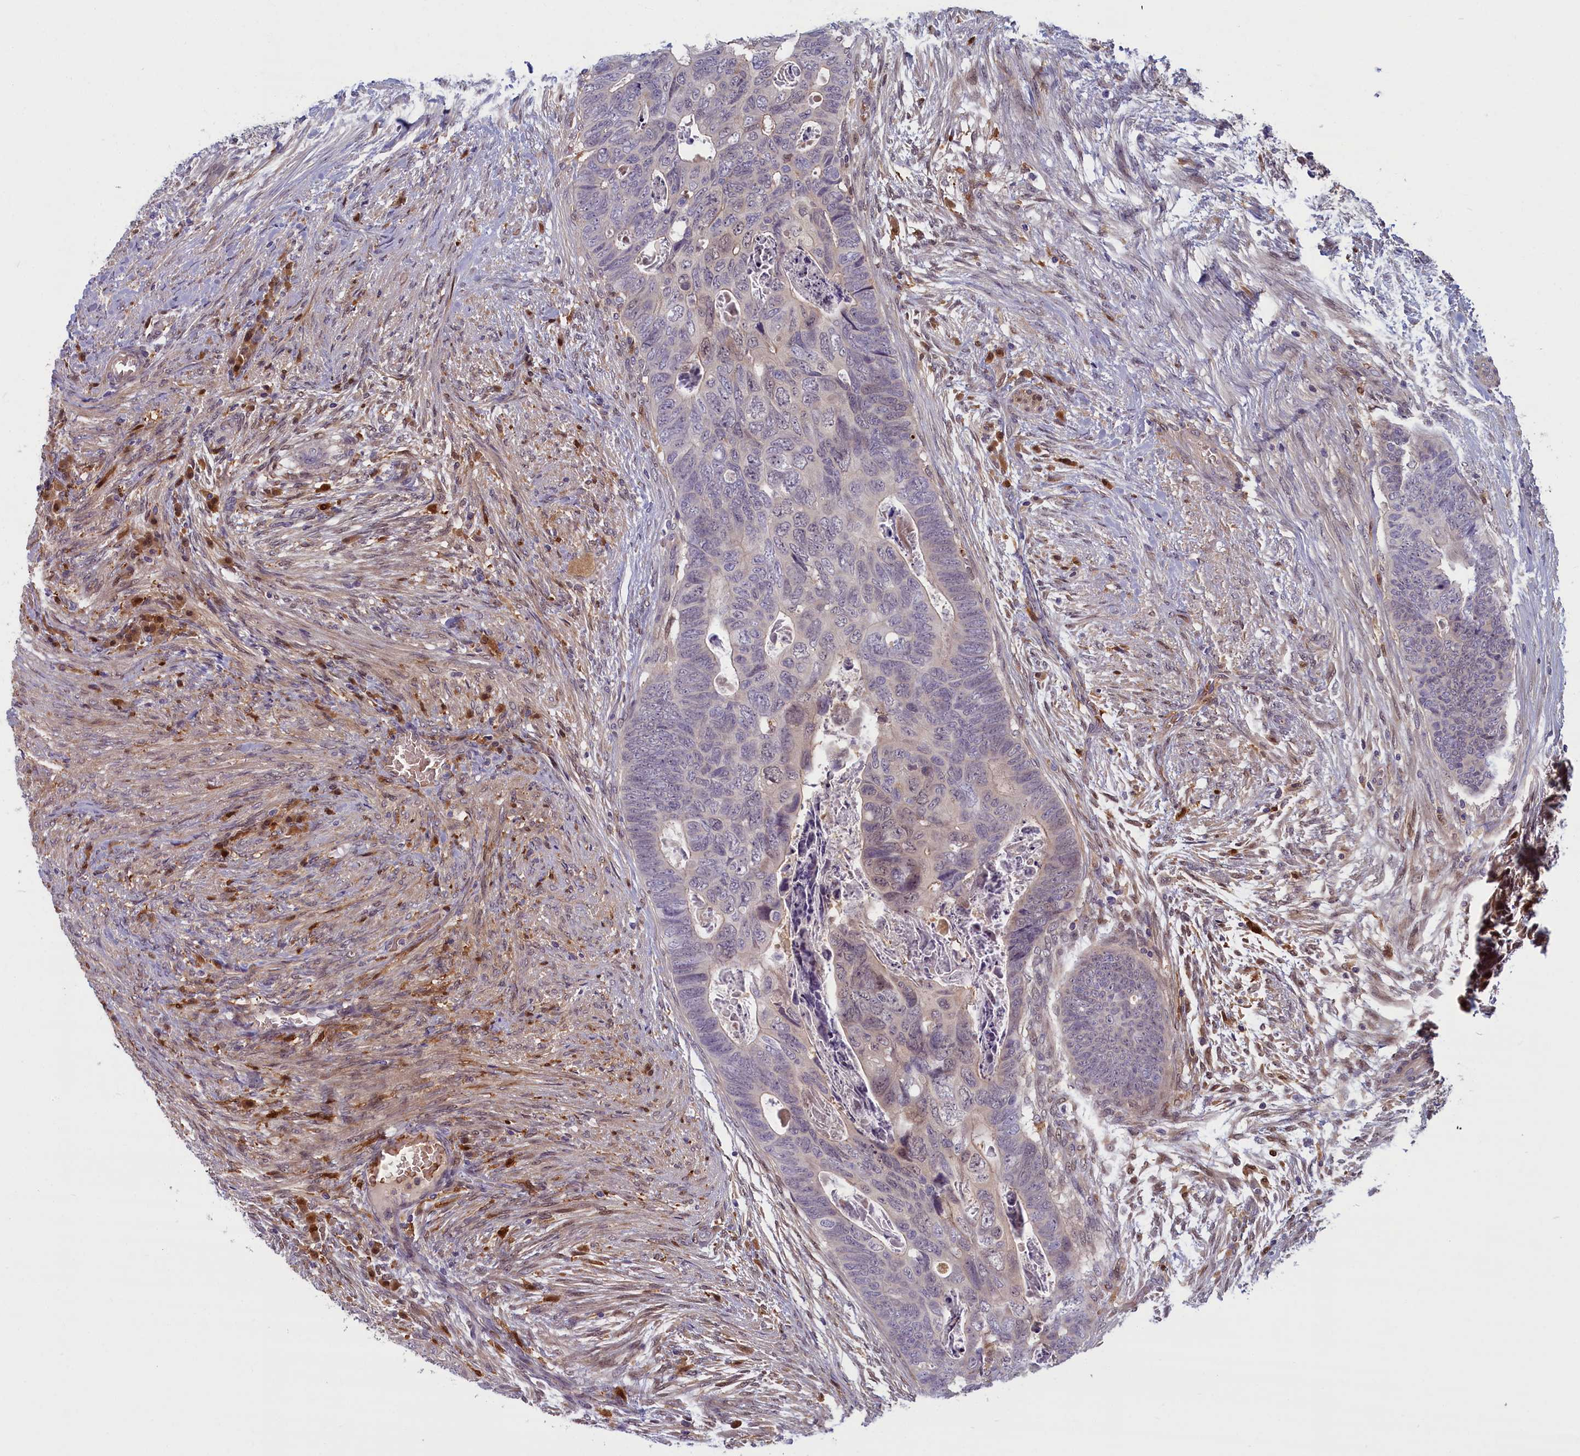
{"staining": {"intensity": "weak", "quantity": "<25%", "location": "cytoplasmic/membranous"}, "tissue": "colorectal cancer", "cell_type": "Tumor cells", "image_type": "cancer", "snomed": [{"axis": "morphology", "description": "Adenocarcinoma, NOS"}, {"axis": "topography", "description": "Rectum"}], "caption": "Colorectal adenocarcinoma was stained to show a protein in brown. There is no significant positivity in tumor cells. (IHC, brightfield microscopy, high magnification).", "gene": "BLVRB", "patient": {"sex": "female", "age": 78}}